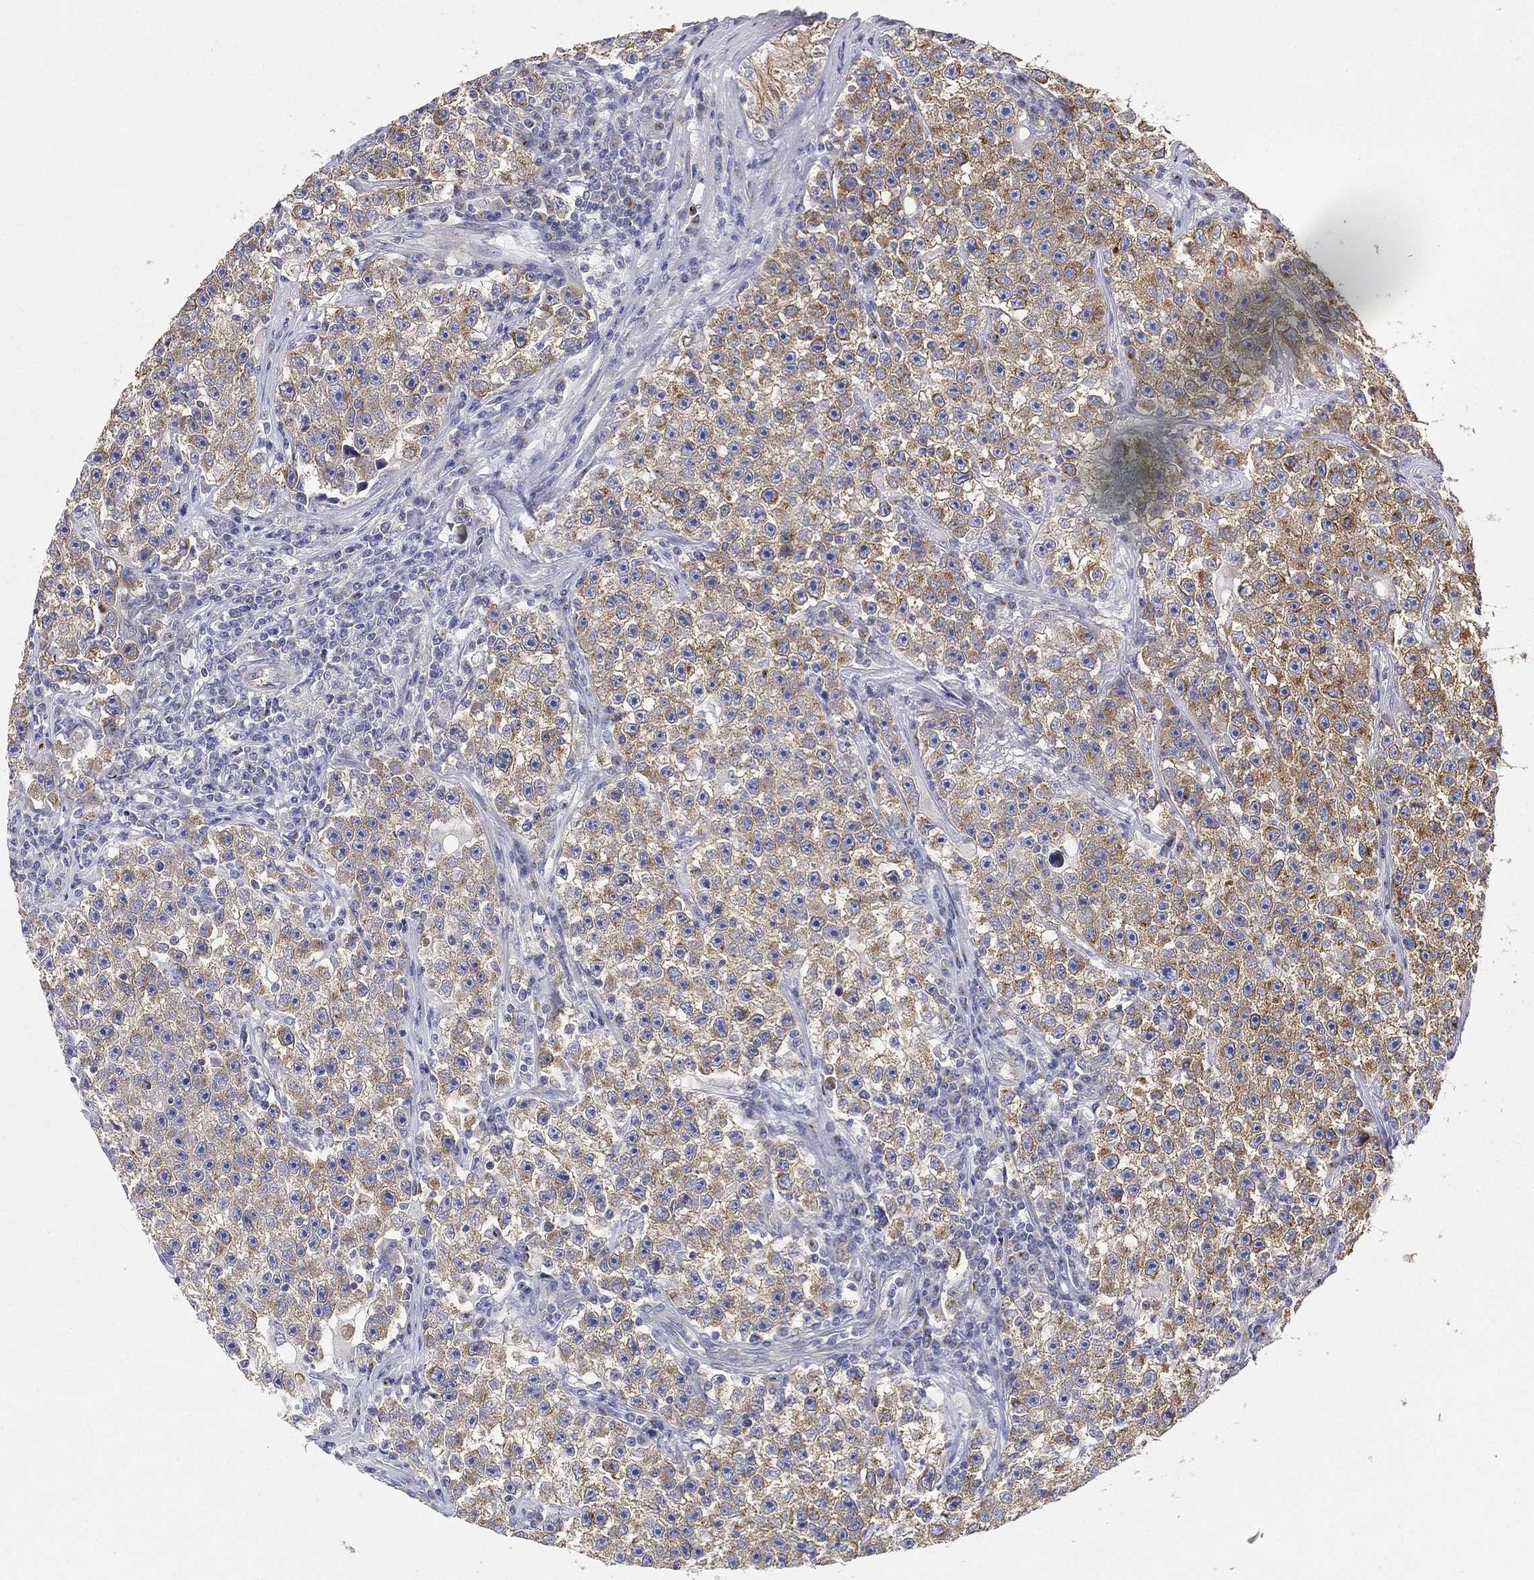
{"staining": {"intensity": "strong", "quantity": "25%-75%", "location": "cytoplasmic/membranous"}, "tissue": "testis cancer", "cell_type": "Tumor cells", "image_type": "cancer", "snomed": [{"axis": "morphology", "description": "Seminoma, NOS"}, {"axis": "topography", "description": "Testis"}], "caption": "Strong cytoplasmic/membranous protein expression is identified in about 25%-75% of tumor cells in testis seminoma.", "gene": "TMEM25", "patient": {"sex": "male", "age": 22}}